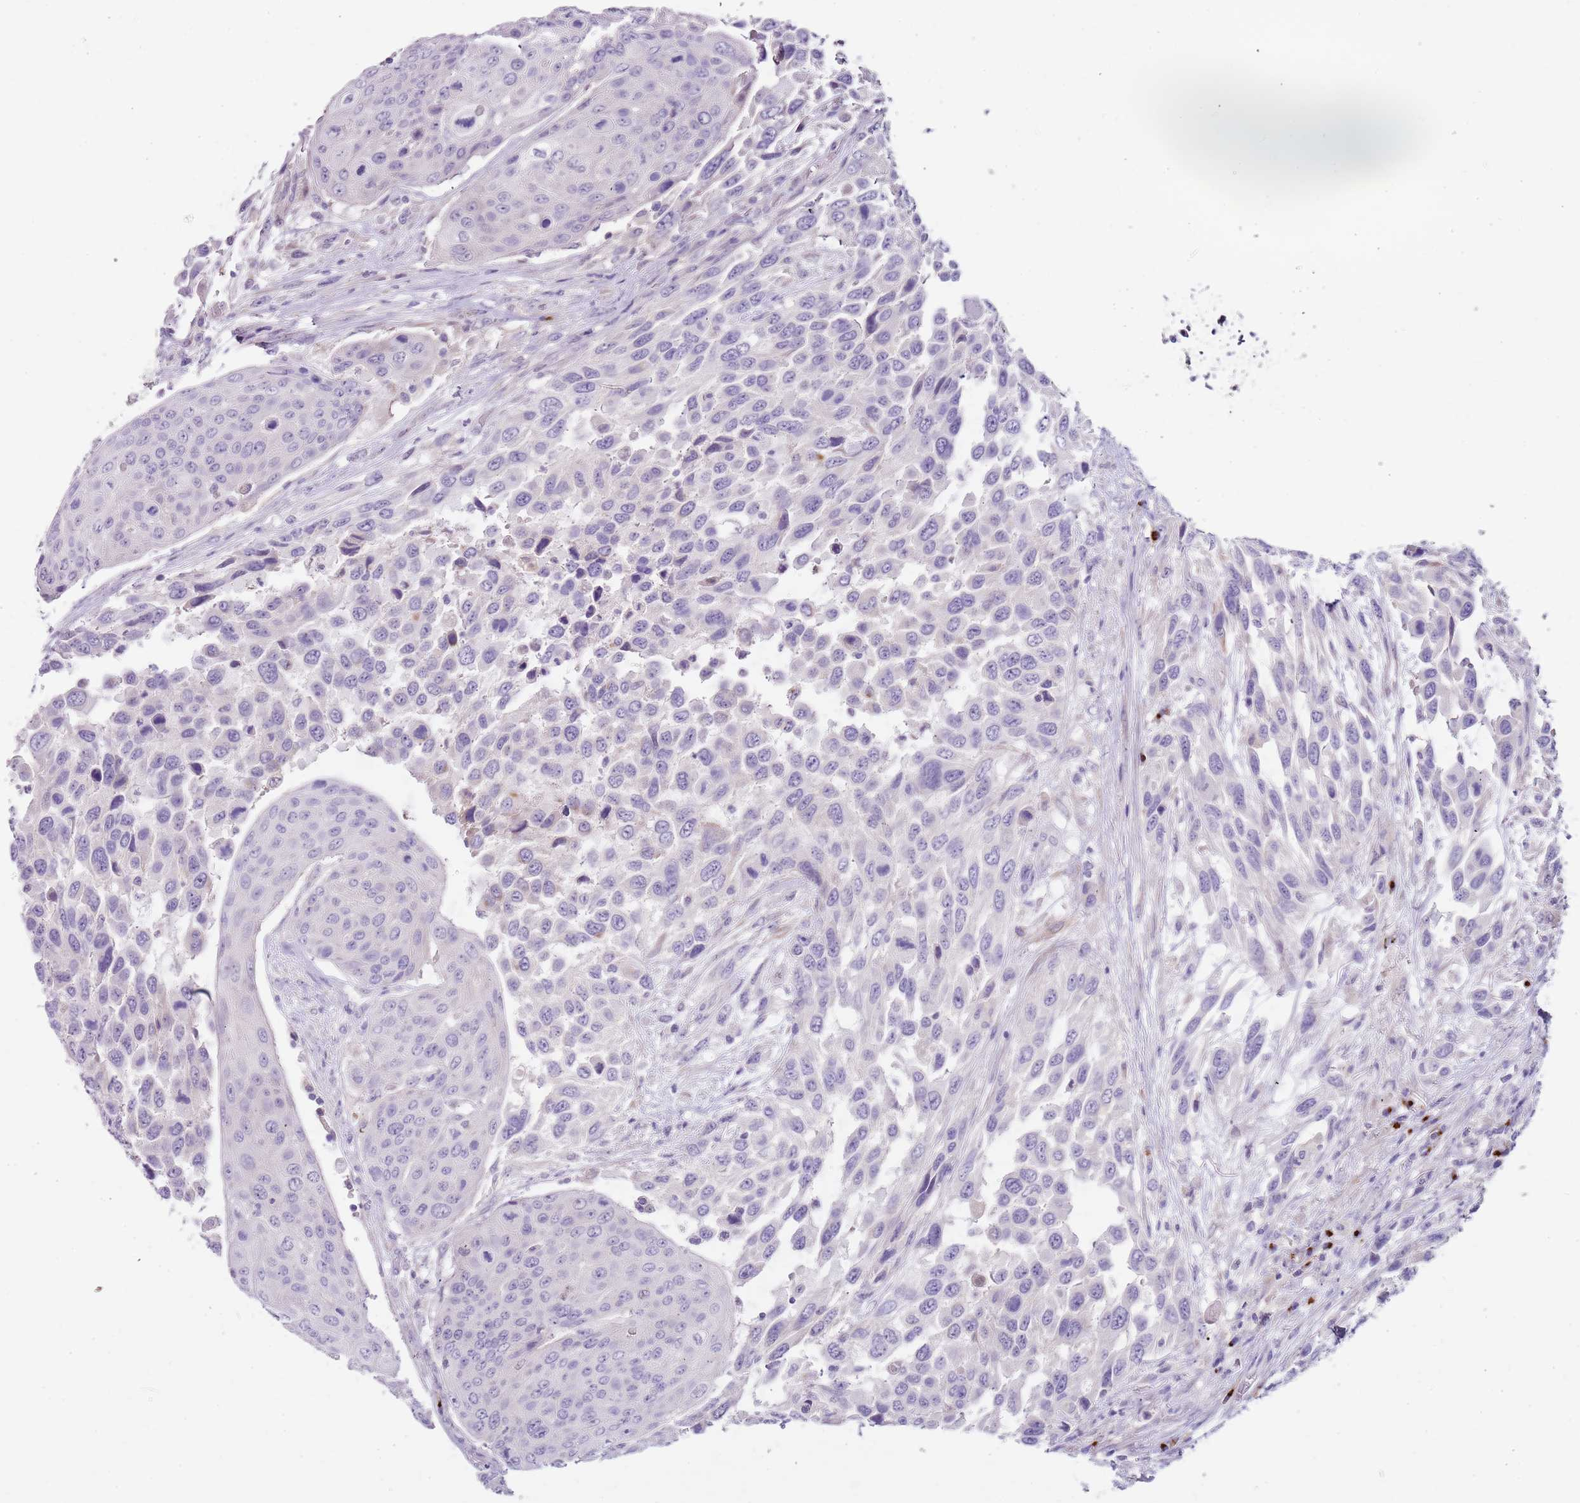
{"staining": {"intensity": "negative", "quantity": "none", "location": "none"}, "tissue": "urothelial cancer", "cell_type": "Tumor cells", "image_type": "cancer", "snomed": [{"axis": "morphology", "description": "Urothelial carcinoma, High grade"}, {"axis": "topography", "description": "Urinary bladder"}], "caption": "This is a image of IHC staining of urothelial cancer, which shows no staining in tumor cells.", "gene": "C2CD3", "patient": {"sex": "female", "age": 70}}